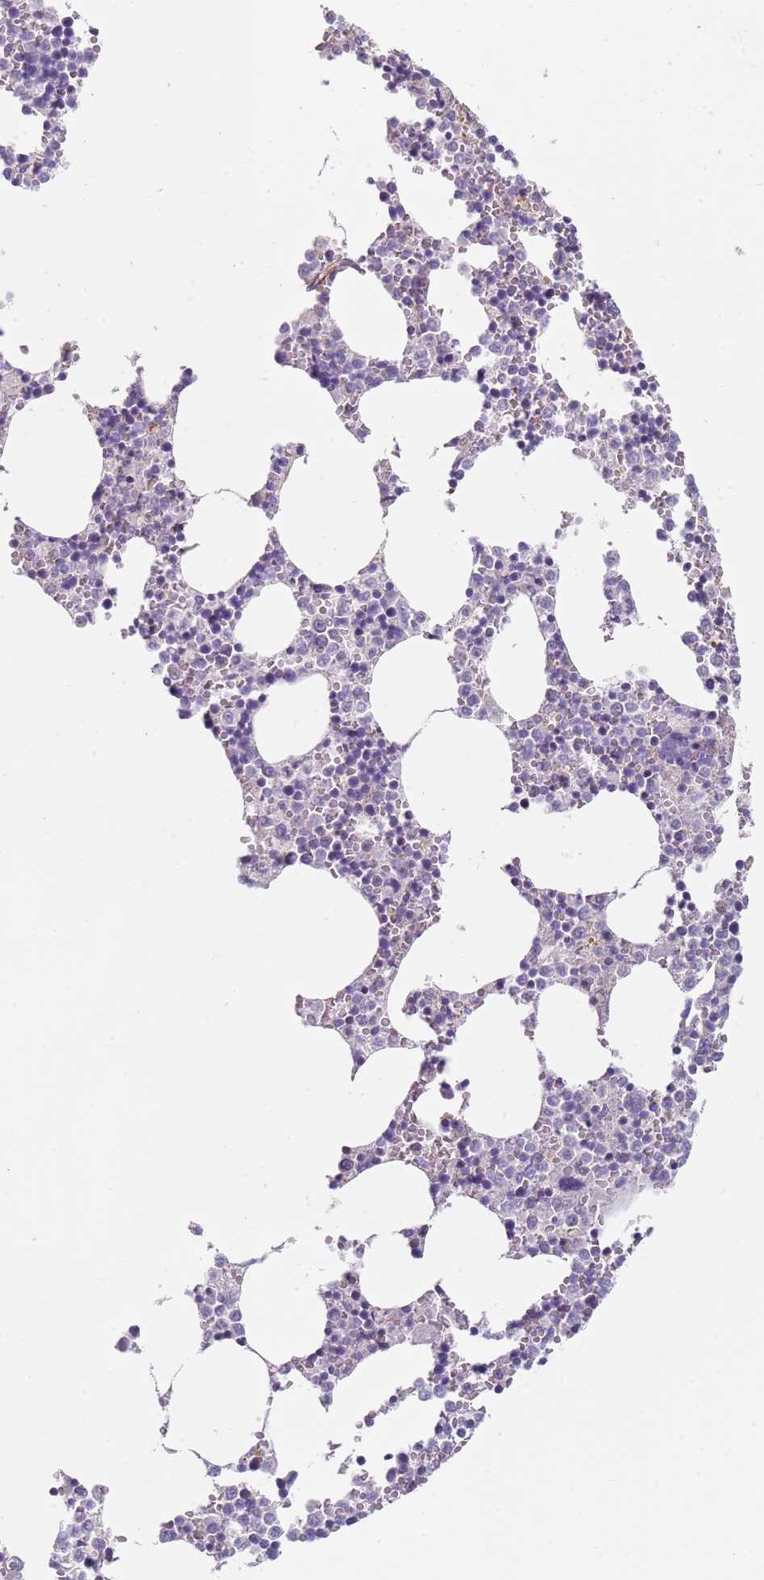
{"staining": {"intensity": "negative", "quantity": "none", "location": "none"}, "tissue": "bone marrow", "cell_type": "Hematopoietic cells", "image_type": "normal", "snomed": [{"axis": "morphology", "description": "Normal tissue, NOS"}, {"axis": "topography", "description": "Bone marrow"}], "caption": "DAB immunohistochemical staining of unremarkable bone marrow shows no significant positivity in hematopoietic cells.", "gene": "ALS2", "patient": {"sex": "female", "age": 64}}